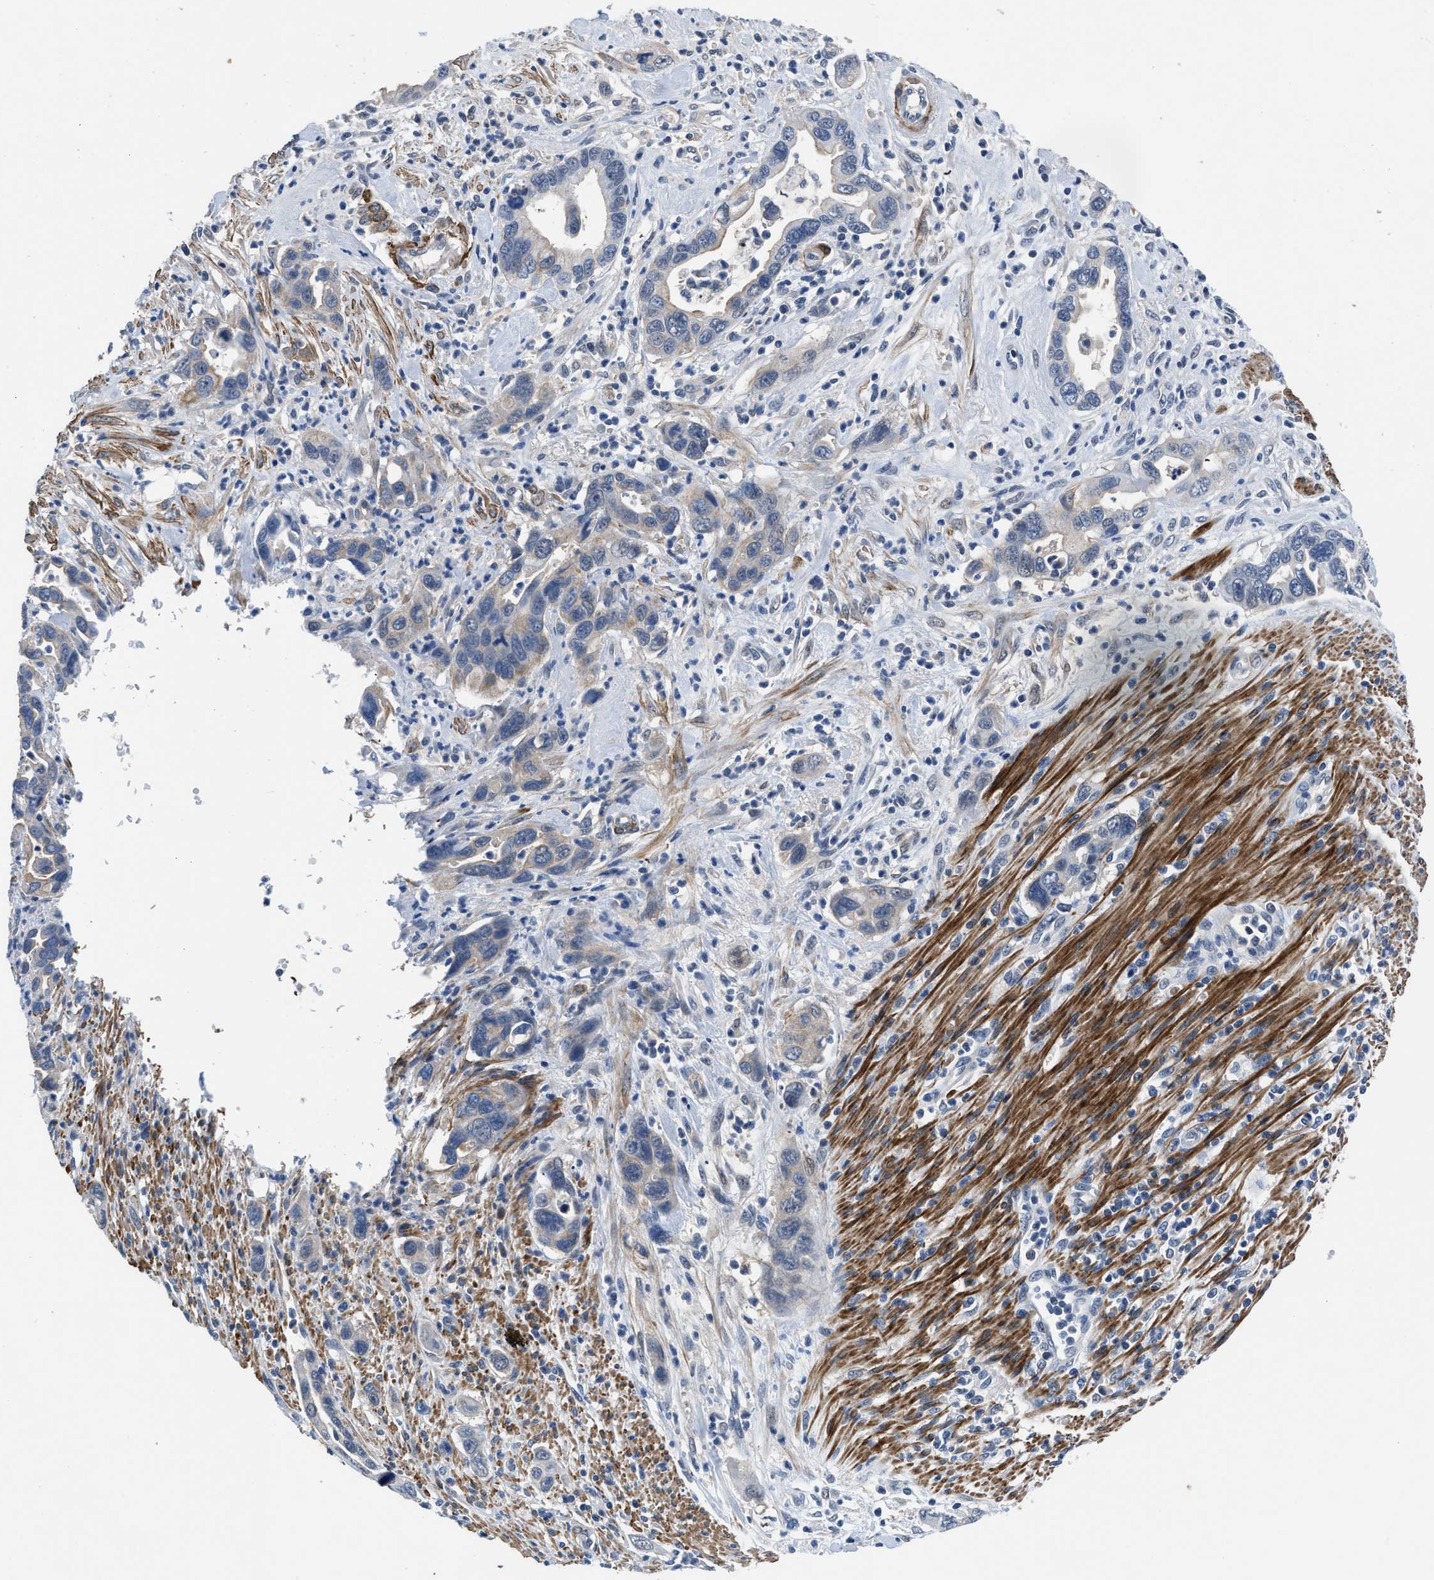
{"staining": {"intensity": "negative", "quantity": "none", "location": "none"}, "tissue": "pancreatic cancer", "cell_type": "Tumor cells", "image_type": "cancer", "snomed": [{"axis": "morphology", "description": "Adenocarcinoma, NOS"}, {"axis": "topography", "description": "Pancreas"}], "caption": "Micrograph shows no significant protein positivity in tumor cells of pancreatic cancer.", "gene": "LANCL2", "patient": {"sex": "female", "age": 70}}